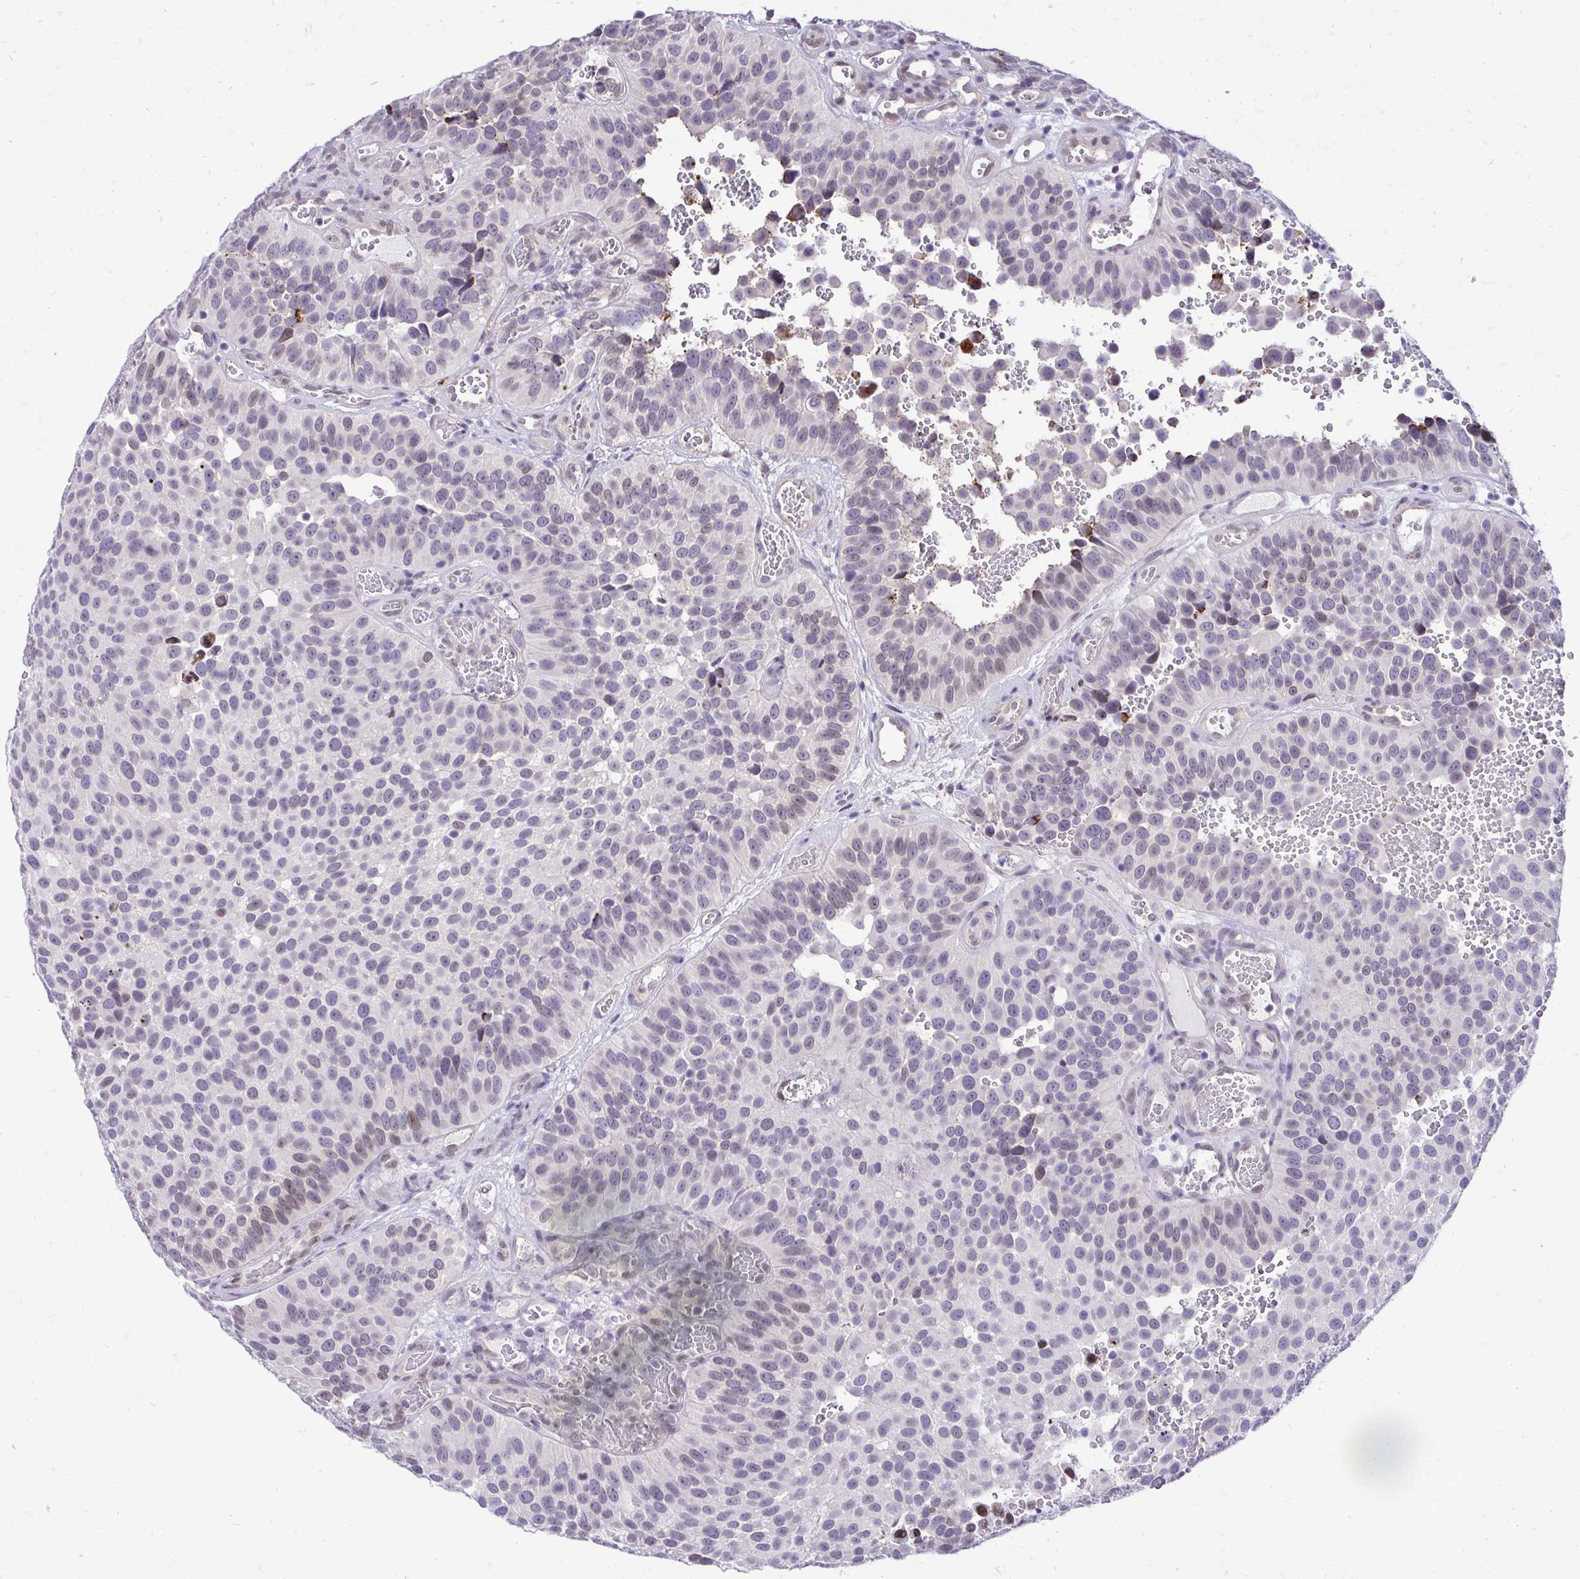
{"staining": {"intensity": "moderate", "quantity": "<25%", "location": "nuclear"}, "tissue": "urothelial cancer", "cell_type": "Tumor cells", "image_type": "cancer", "snomed": [{"axis": "morphology", "description": "Urothelial carcinoma, Low grade"}, {"axis": "topography", "description": "Urinary bladder"}], "caption": "Immunohistochemical staining of urothelial carcinoma (low-grade) shows low levels of moderate nuclear protein positivity in approximately <25% of tumor cells.", "gene": "BANF1", "patient": {"sex": "male", "age": 76}}